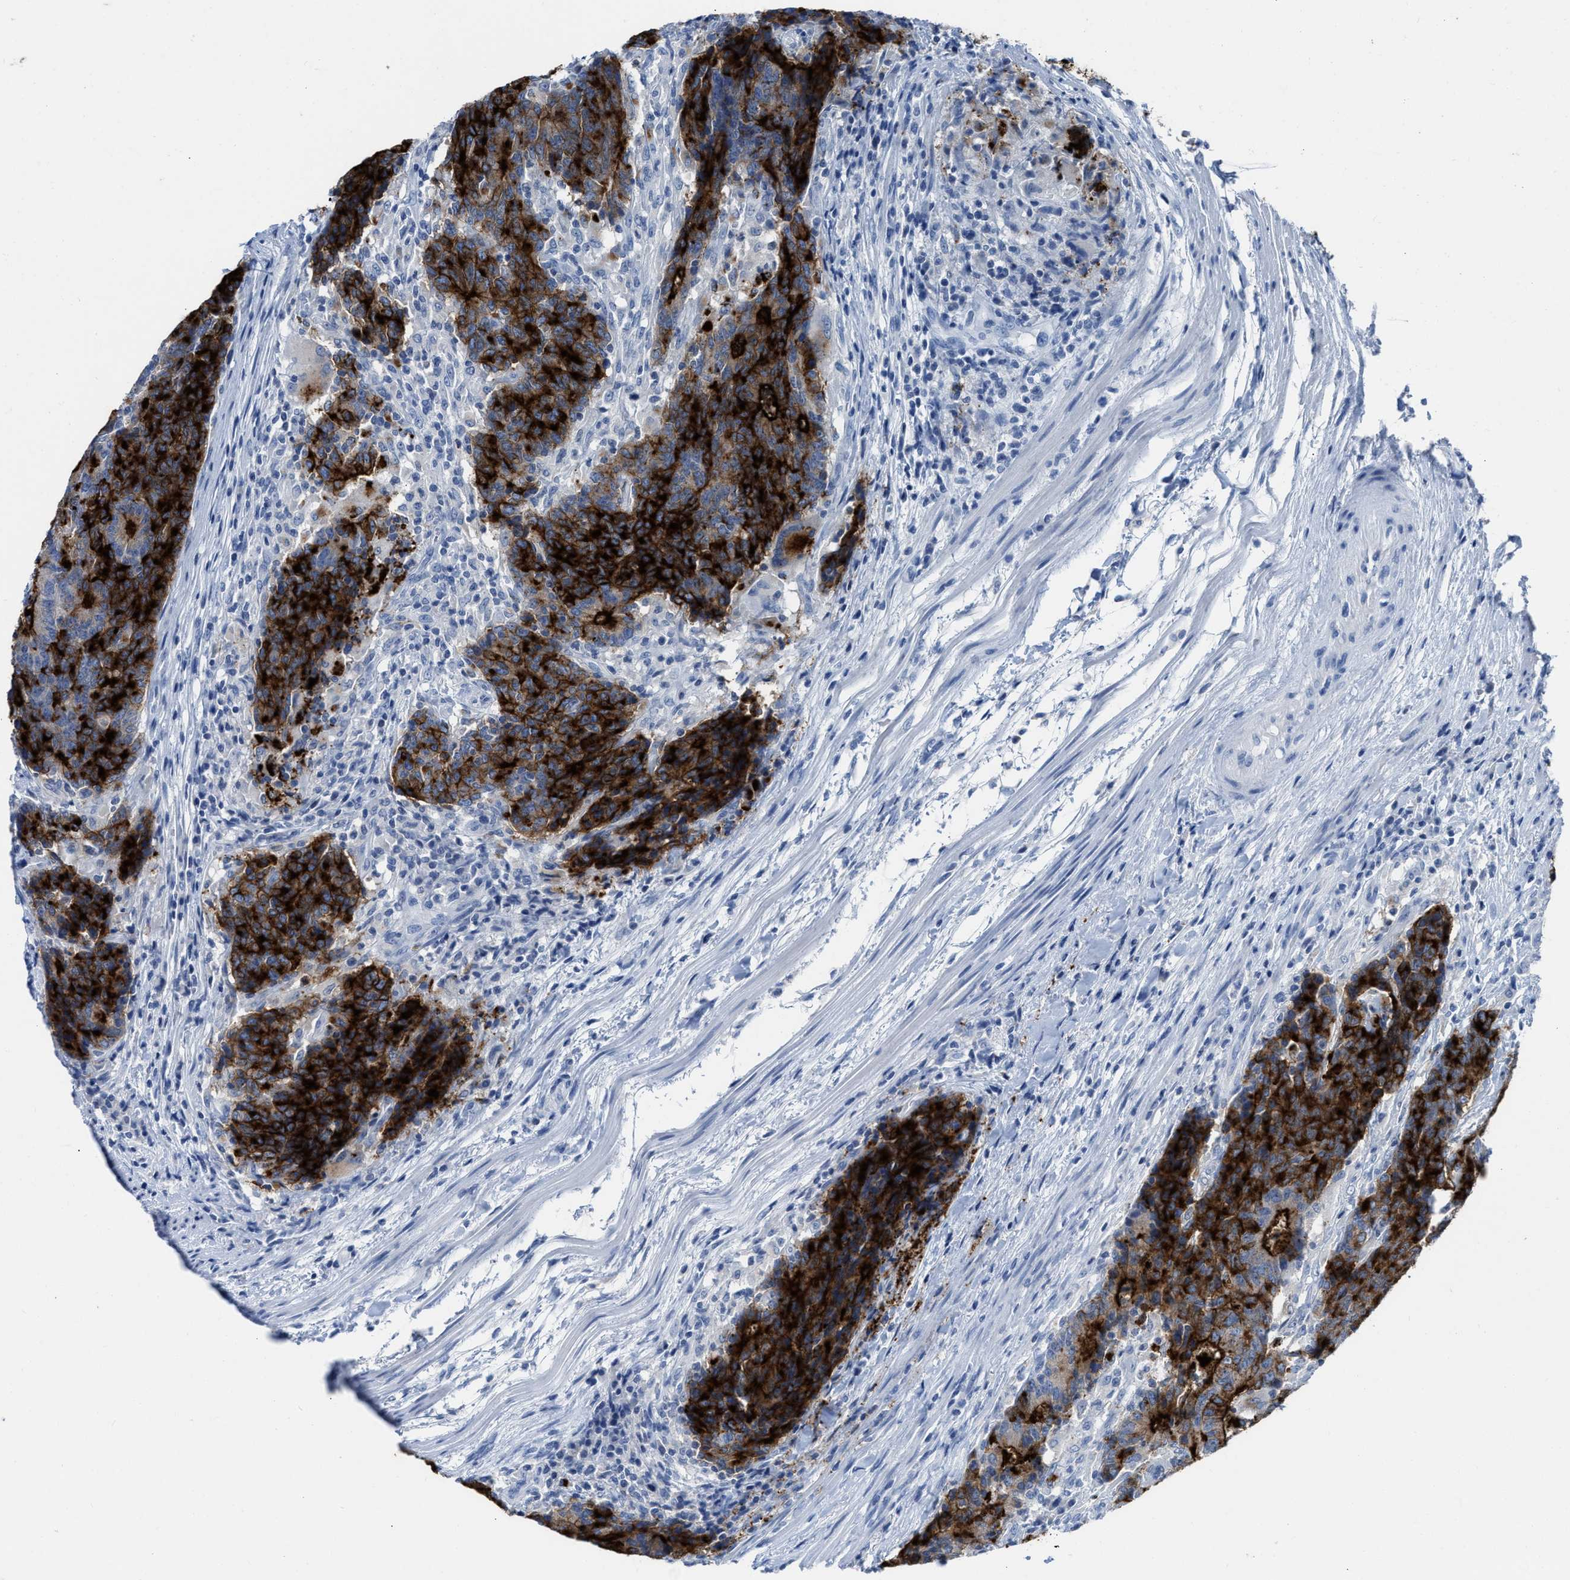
{"staining": {"intensity": "strong", "quantity": ">75%", "location": "cytoplasmic/membranous"}, "tissue": "colorectal cancer", "cell_type": "Tumor cells", "image_type": "cancer", "snomed": [{"axis": "morphology", "description": "Normal tissue, NOS"}, {"axis": "morphology", "description": "Adenocarcinoma, NOS"}, {"axis": "topography", "description": "Colon"}], "caption": "Colorectal cancer stained with a protein marker shows strong staining in tumor cells.", "gene": "CEACAM5", "patient": {"sex": "female", "age": 75}}